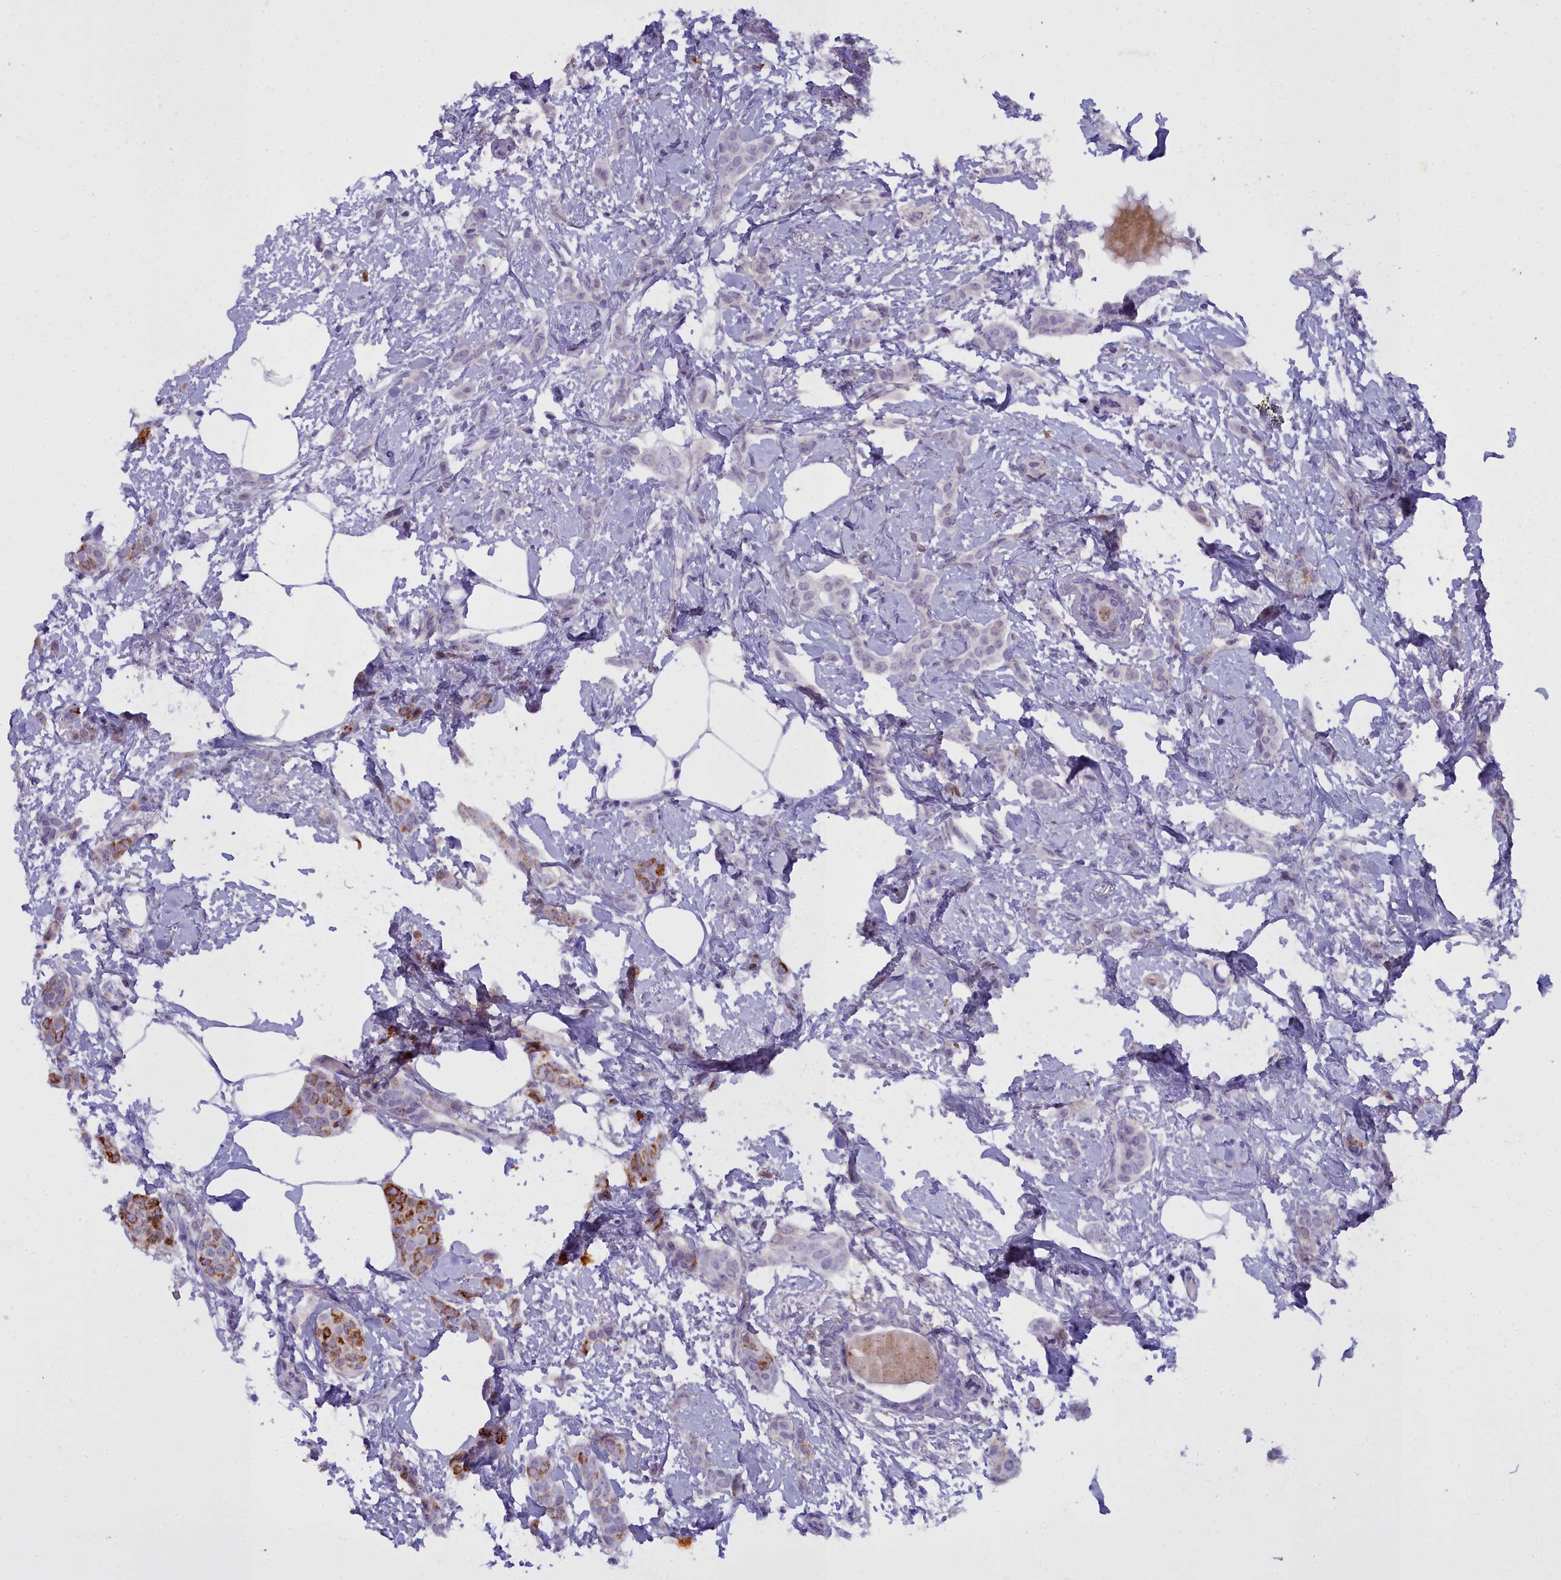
{"staining": {"intensity": "moderate", "quantity": "<25%", "location": "cytoplasmic/membranous"}, "tissue": "breast cancer", "cell_type": "Tumor cells", "image_type": "cancer", "snomed": [{"axis": "morphology", "description": "Duct carcinoma"}, {"axis": "topography", "description": "Breast"}], "caption": "Tumor cells show low levels of moderate cytoplasmic/membranous positivity in approximately <25% of cells in breast invasive ductal carcinoma.", "gene": "OSTN", "patient": {"sex": "female", "age": 72}}